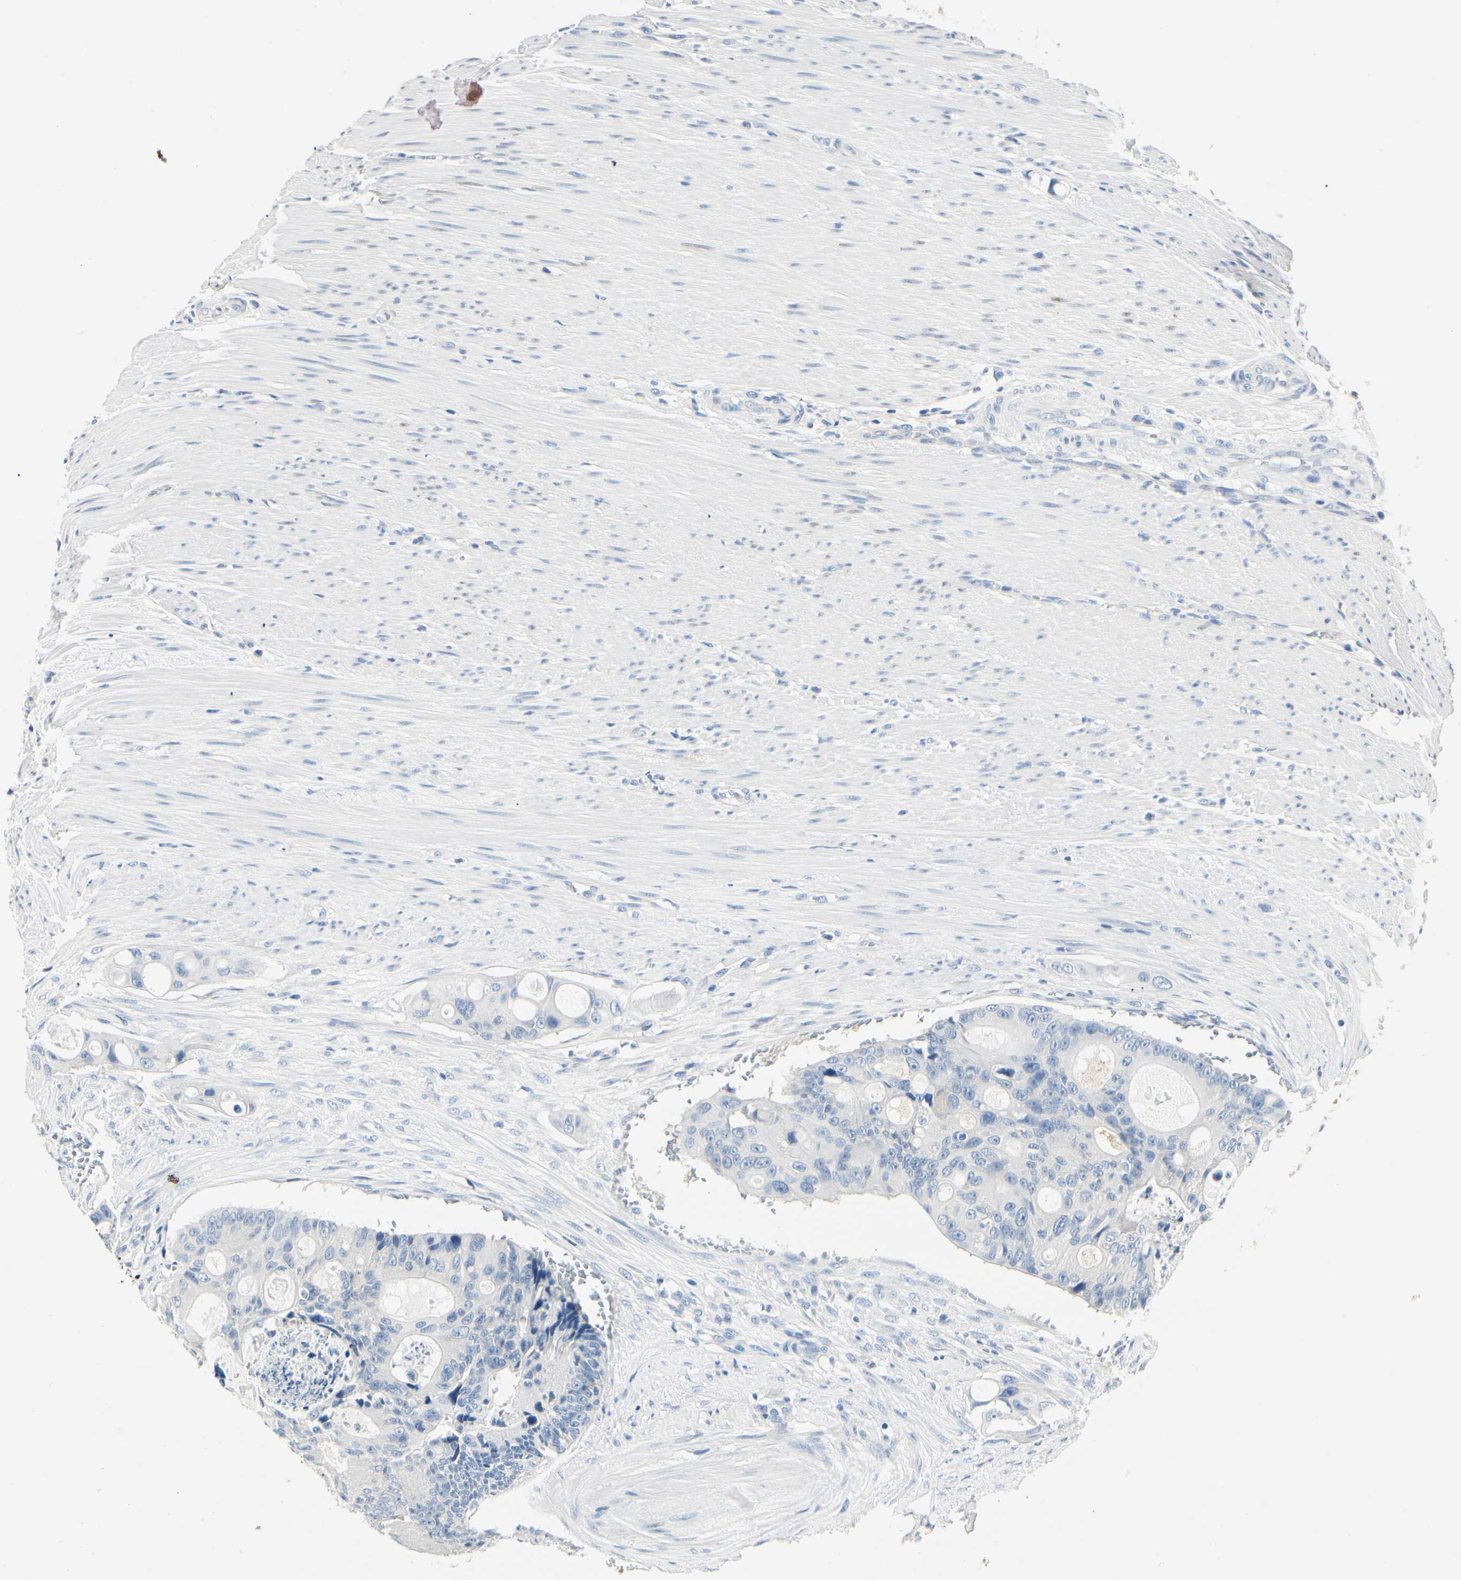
{"staining": {"intensity": "negative", "quantity": "none", "location": "none"}, "tissue": "colorectal cancer", "cell_type": "Tumor cells", "image_type": "cancer", "snomed": [{"axis": "morphology", "description": "Adenocarcinoma, NOS"}, {"axis": "topography", "description": "Colon"}], "caption": "This is a photomicrograph of immunohistochemistry staining of colorectal cancer (adenocarcinoma), which shows no staining in tumor cells. Nuclei are stained in blue.", "gene": "TGFBR3", "patient": {"sex": "female", "age": 57}}